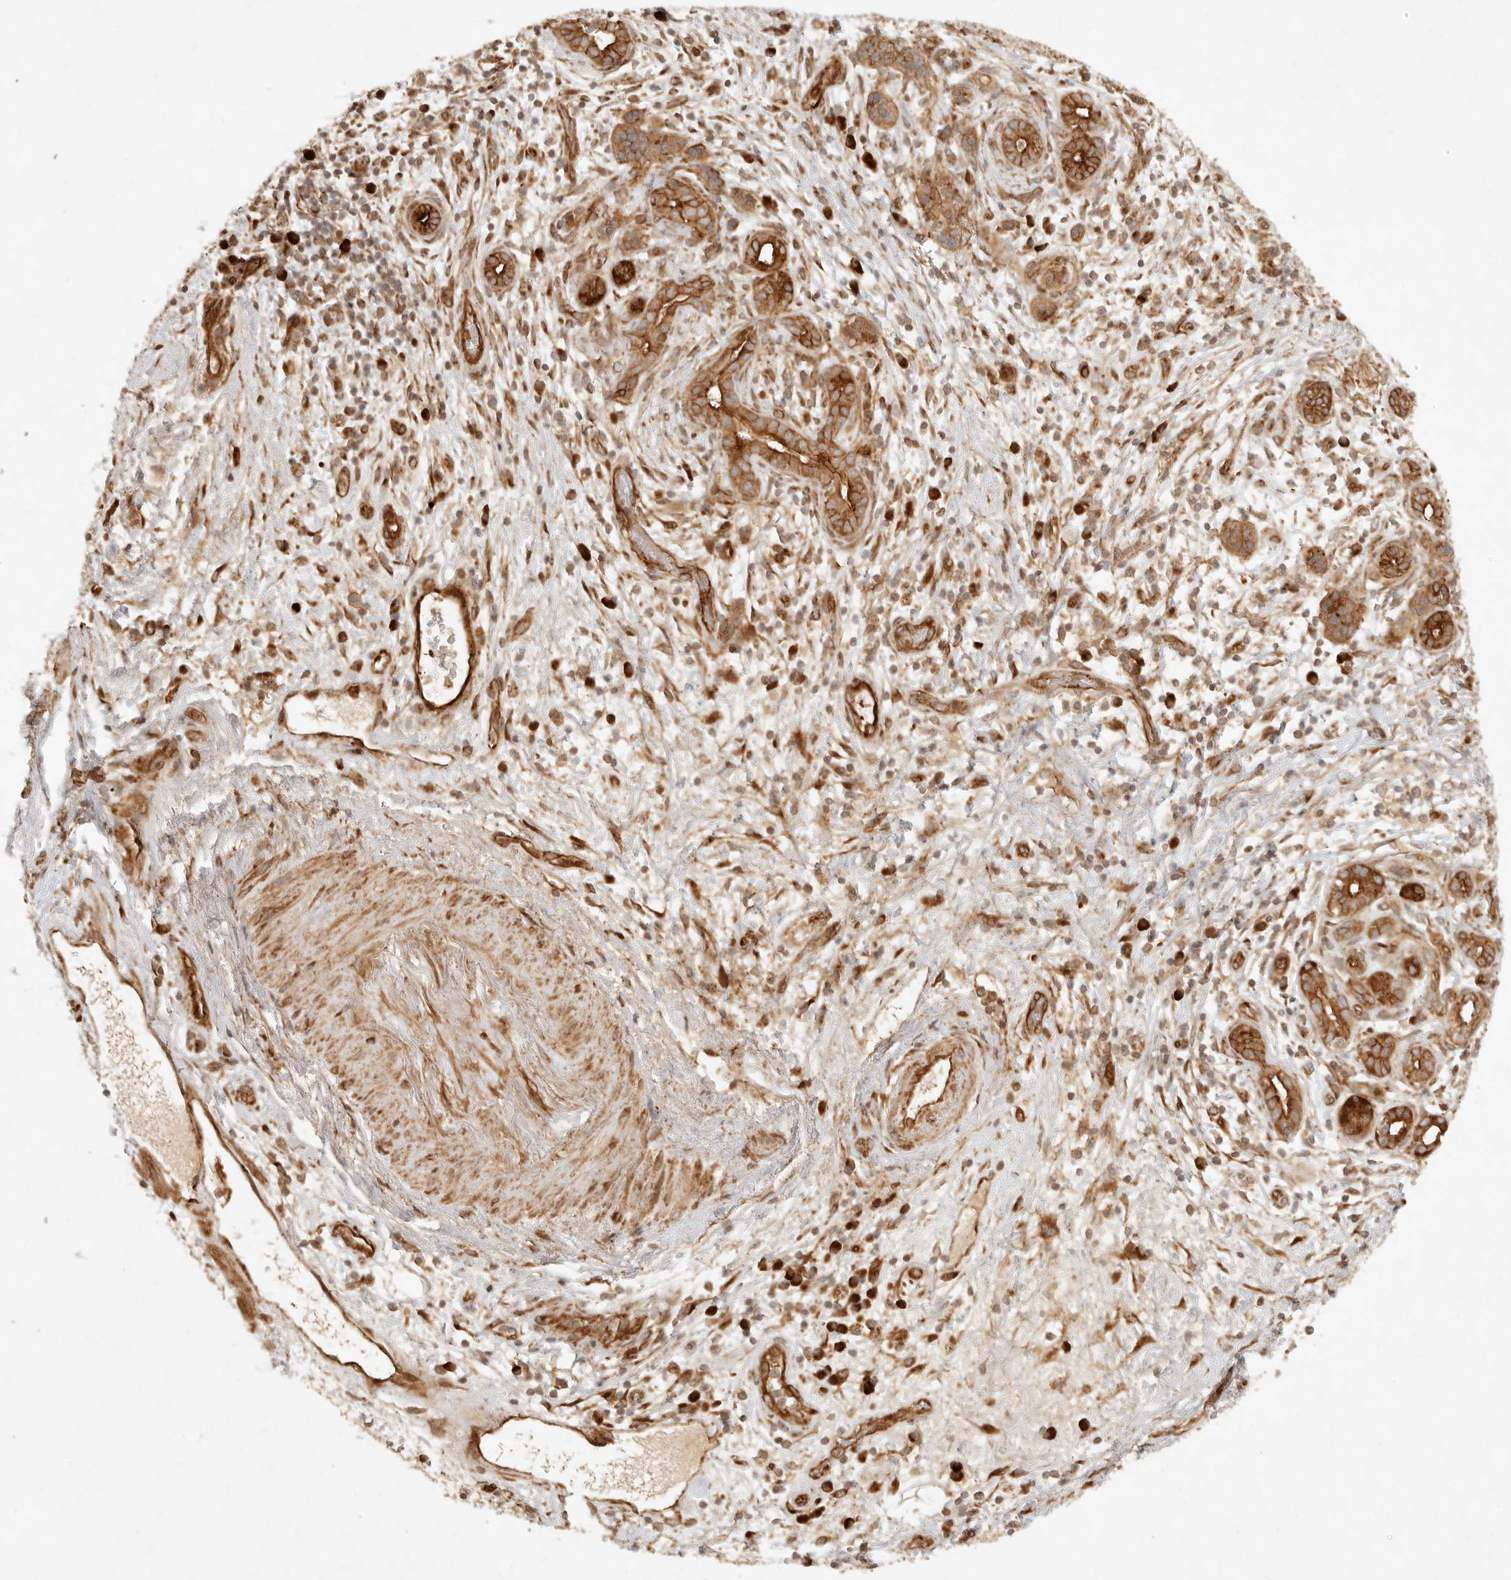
{"staining": {"intensity": "strong", "quantity": ">75%", "location": "cytoplasmic/membranous"}, "tissue": "pancreatic cancer", "cell_type": "Tumor cells", "image_type": "cancer", "snomed": [{"axis": "morphology", "description": "Adenocarcinoma, NOS"}, {"axis": "topography", "description": "Pancreas"}], "caption": "A high amount of strong cytoplasmic/membranous expression is appreciated in approximately >75% of tumor cells in pancreatic cancer tissue.", "gene": "KLHL38", "patient": {"sex": "male", "age": 78}}